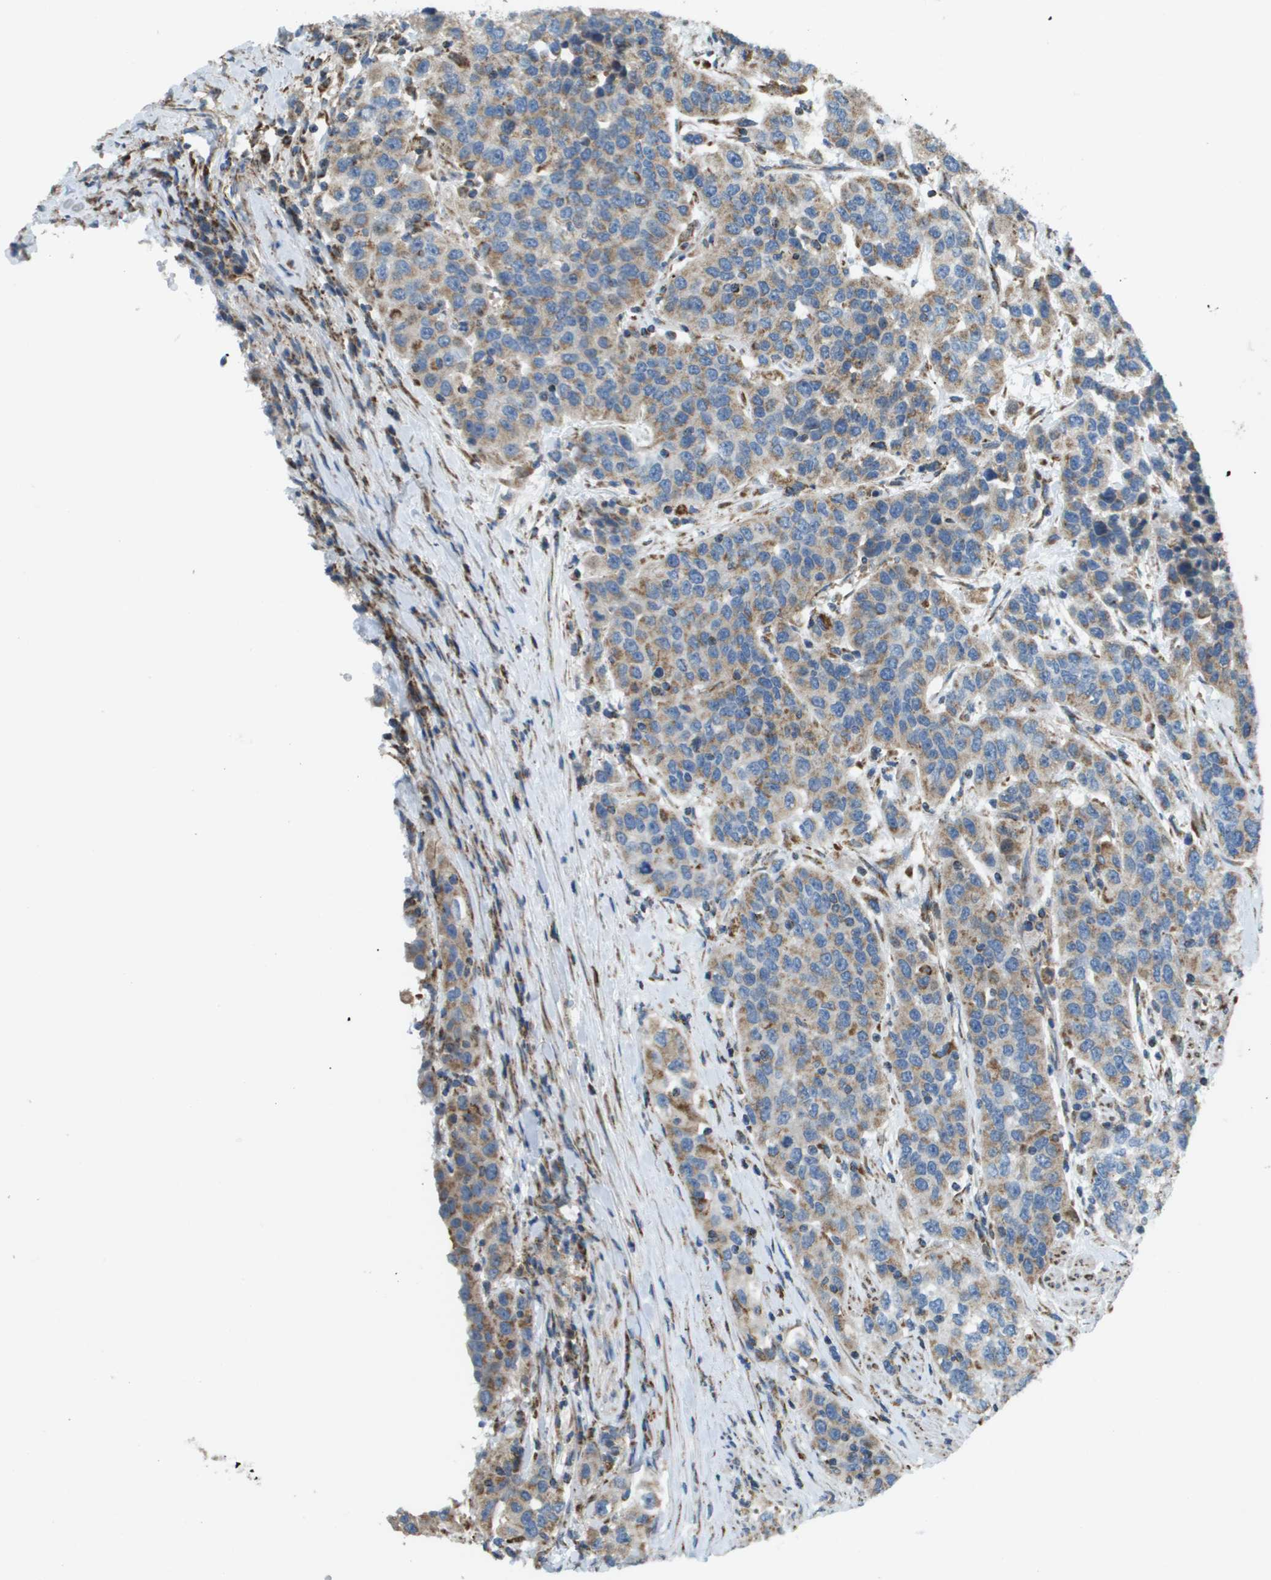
{"staining": {"intensity": "moderate", "quantity": ">75%", "location": "cytoplasmic/membranous"}, "tissue": "urothelial cancer", "cell_type": "Tumor cells", "image_type": "cancer", "snomed": [{"axis": "morphology", "description": "Urothelial carcinoma, High grade"}, {"axis": "topography", "description": "Urinary bladder"}], "caption": "Immunohistochemical staining of human urothelial carcinoma (high-grade) reveals moderate cytoplasmic/membranous protein expression in about >75% of tumor cells. Nuclei are stained in blue.", "gene": "NRK", "patient": {"sex": "female", "age": 80}}